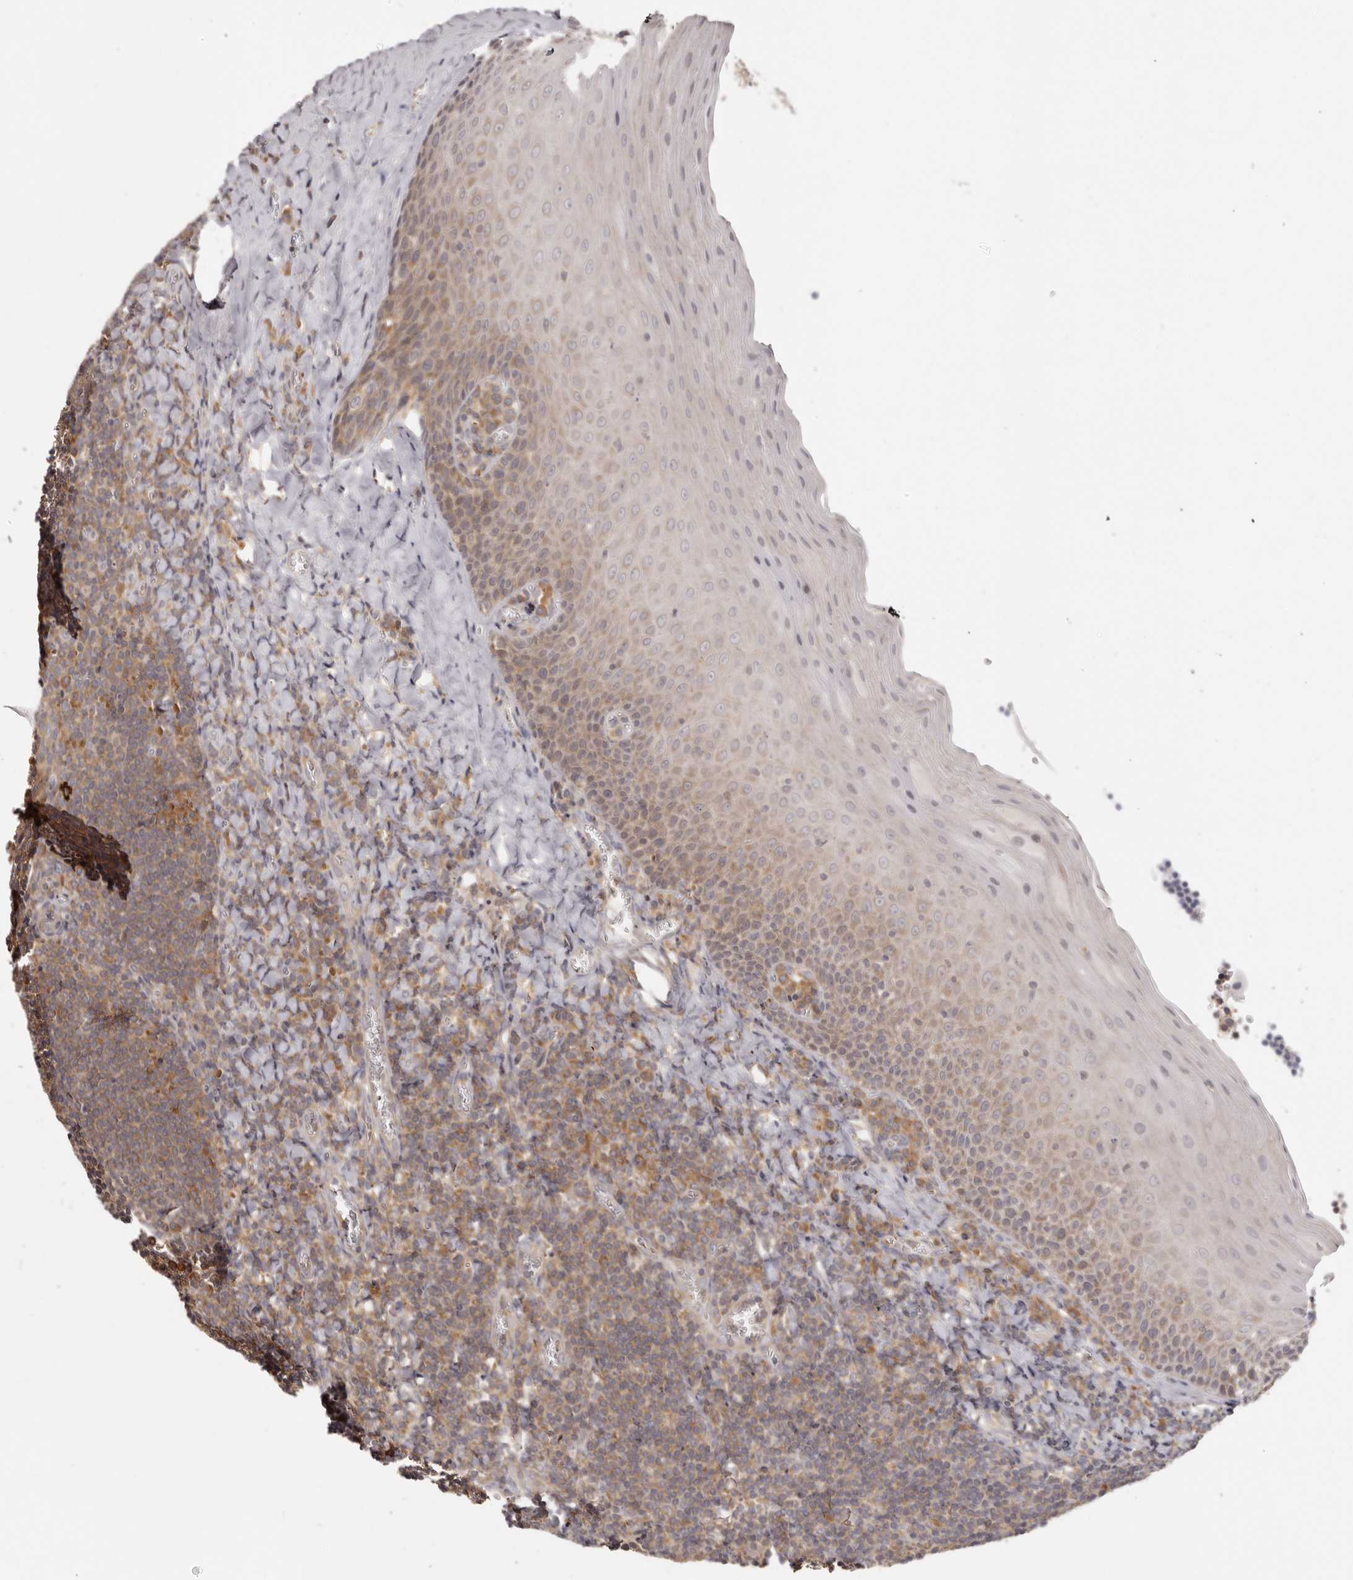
{"staining": {"intensity": "moderate", "quantity": ">75%", "location": "cytoplasmic/membranous"}, "tissue": "tonsil", "cell_type": "Germinal center cells", "image_type": "normal", "snomed": [{"axis": "morphology", "description": "Normal tissue, NOS"}, {"axis": "topography", "description": "Tonsil"}], "caption": "Germinal center cells show moderate cytoplasmic/membranous staining in about >75% of cells in unremarkable tonsil. (DAB (3,3'-diaminobenzidine) IHC with brightfield microscopy, high magnification).", "gene": "EEF1E1", "patient": {"sex": "male", "age": 27}}